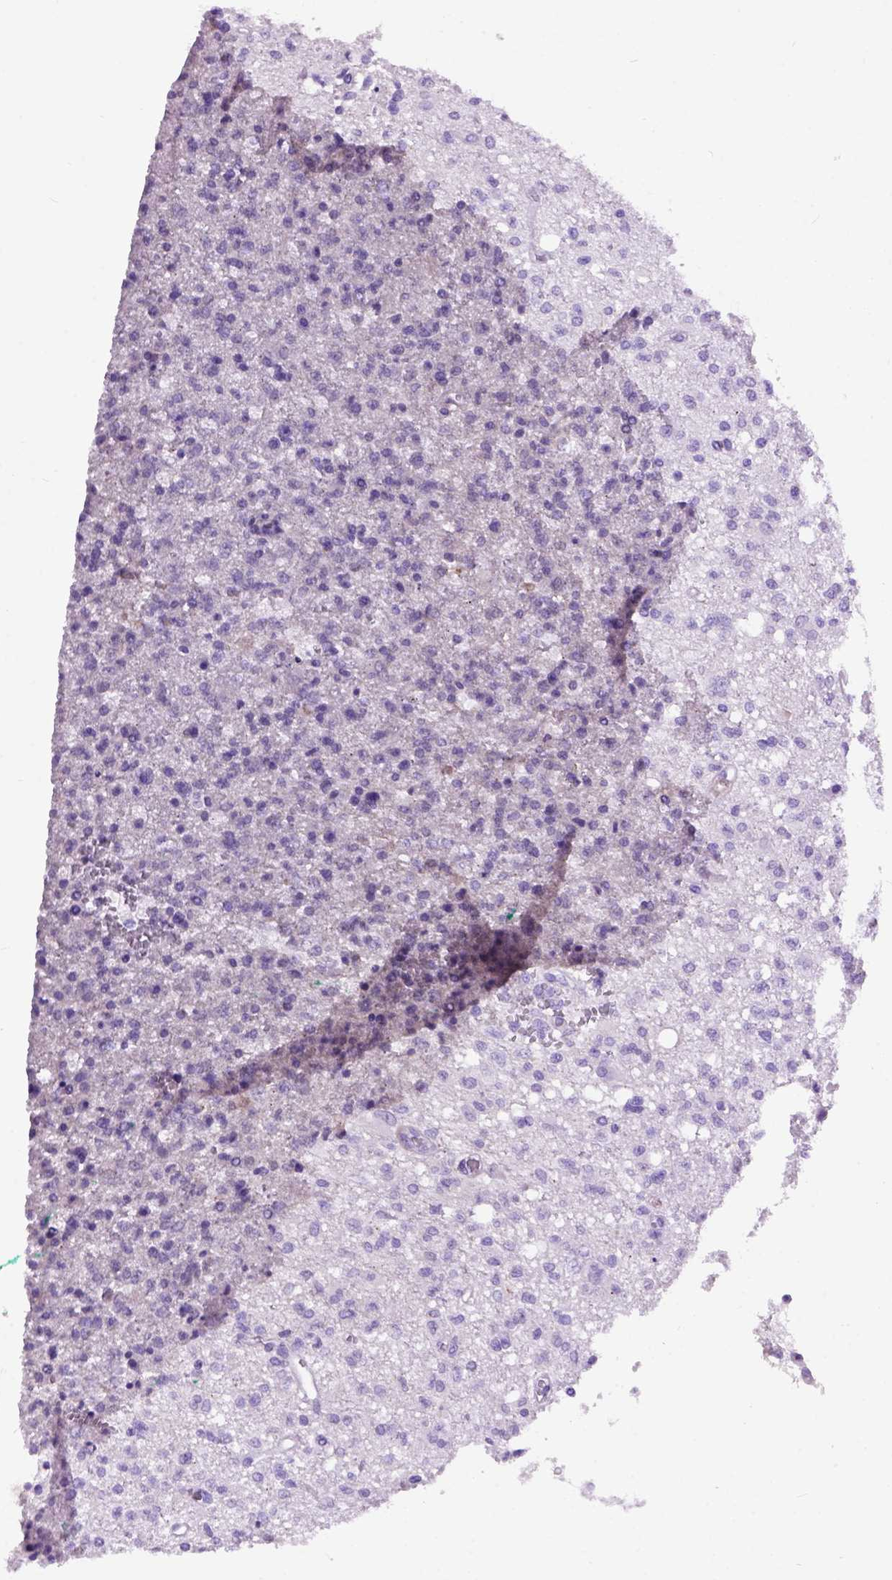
{"staining": {"intensity": "negative", "quantity": "none", "location": "none"}, "tissue": "glioma", "cell_type": "Tumor cells", "image_type": "cancer", "snomed": [{"axis": "morphology", "description": "Glioma, malignant, Low grade"}, {"axis": "topography", "description": "Brain"}], "caption": "A high-resolution image shows immunohistochemistry staining of glioma, which displays no significant positivity in tumor cells. (DAB (3,3'-diaminobenzidine) immunohistochemistry visualized using brightfield microscopy, high magnification).", "gene": "MAPT", "patient": {"sex": "male", "age": 64}}